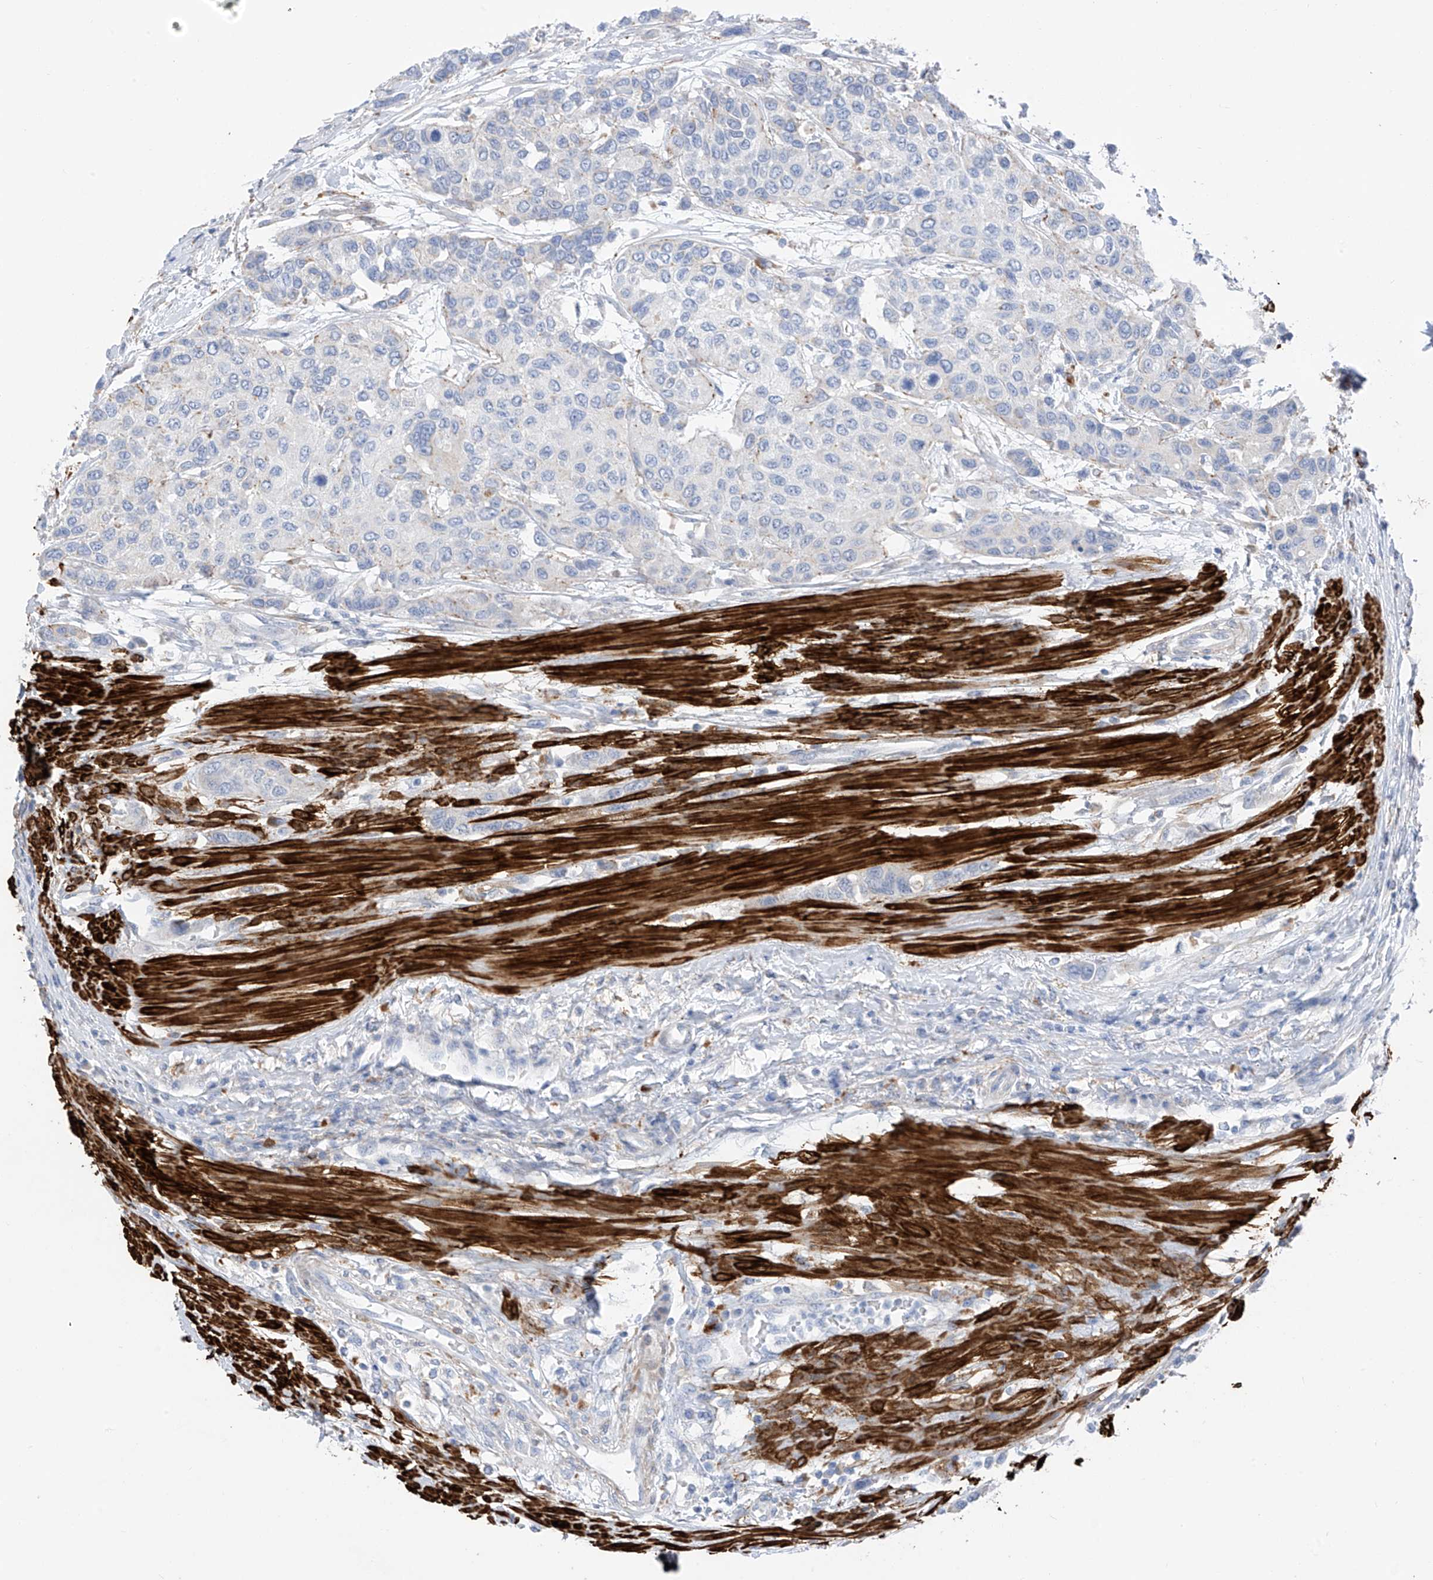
{"staining": {"intensity": "negative", "quantity": "none", "location": "none"}, "tissue": "urothelial cancer", "cell_type": "Tumor cells", "image_type": "cancer", "snomed": [{"axis": "morphology", "description": "Normal tissue, NOS"}, {"axis": "morphology", "description": "Urothelial carcinoma, High grade"}, {"axis": "topography", "description": "Vascular tissue"}, {"axis": "topography", "description": "Urinary bladder"}], "caption": "Immunohistochemistry image of neoplastic tissue: high-grade urothelial carcinoma stained with DAB (3,3'-diaminobenzidine) displays no significant protein expression in tumor cells. (Brightfield microscopy of DAB (3,3'-diaminobenzidine) IHC at high magnification).", "gene": "GLMP", "patient": {"sex": "female", "age": 56}}